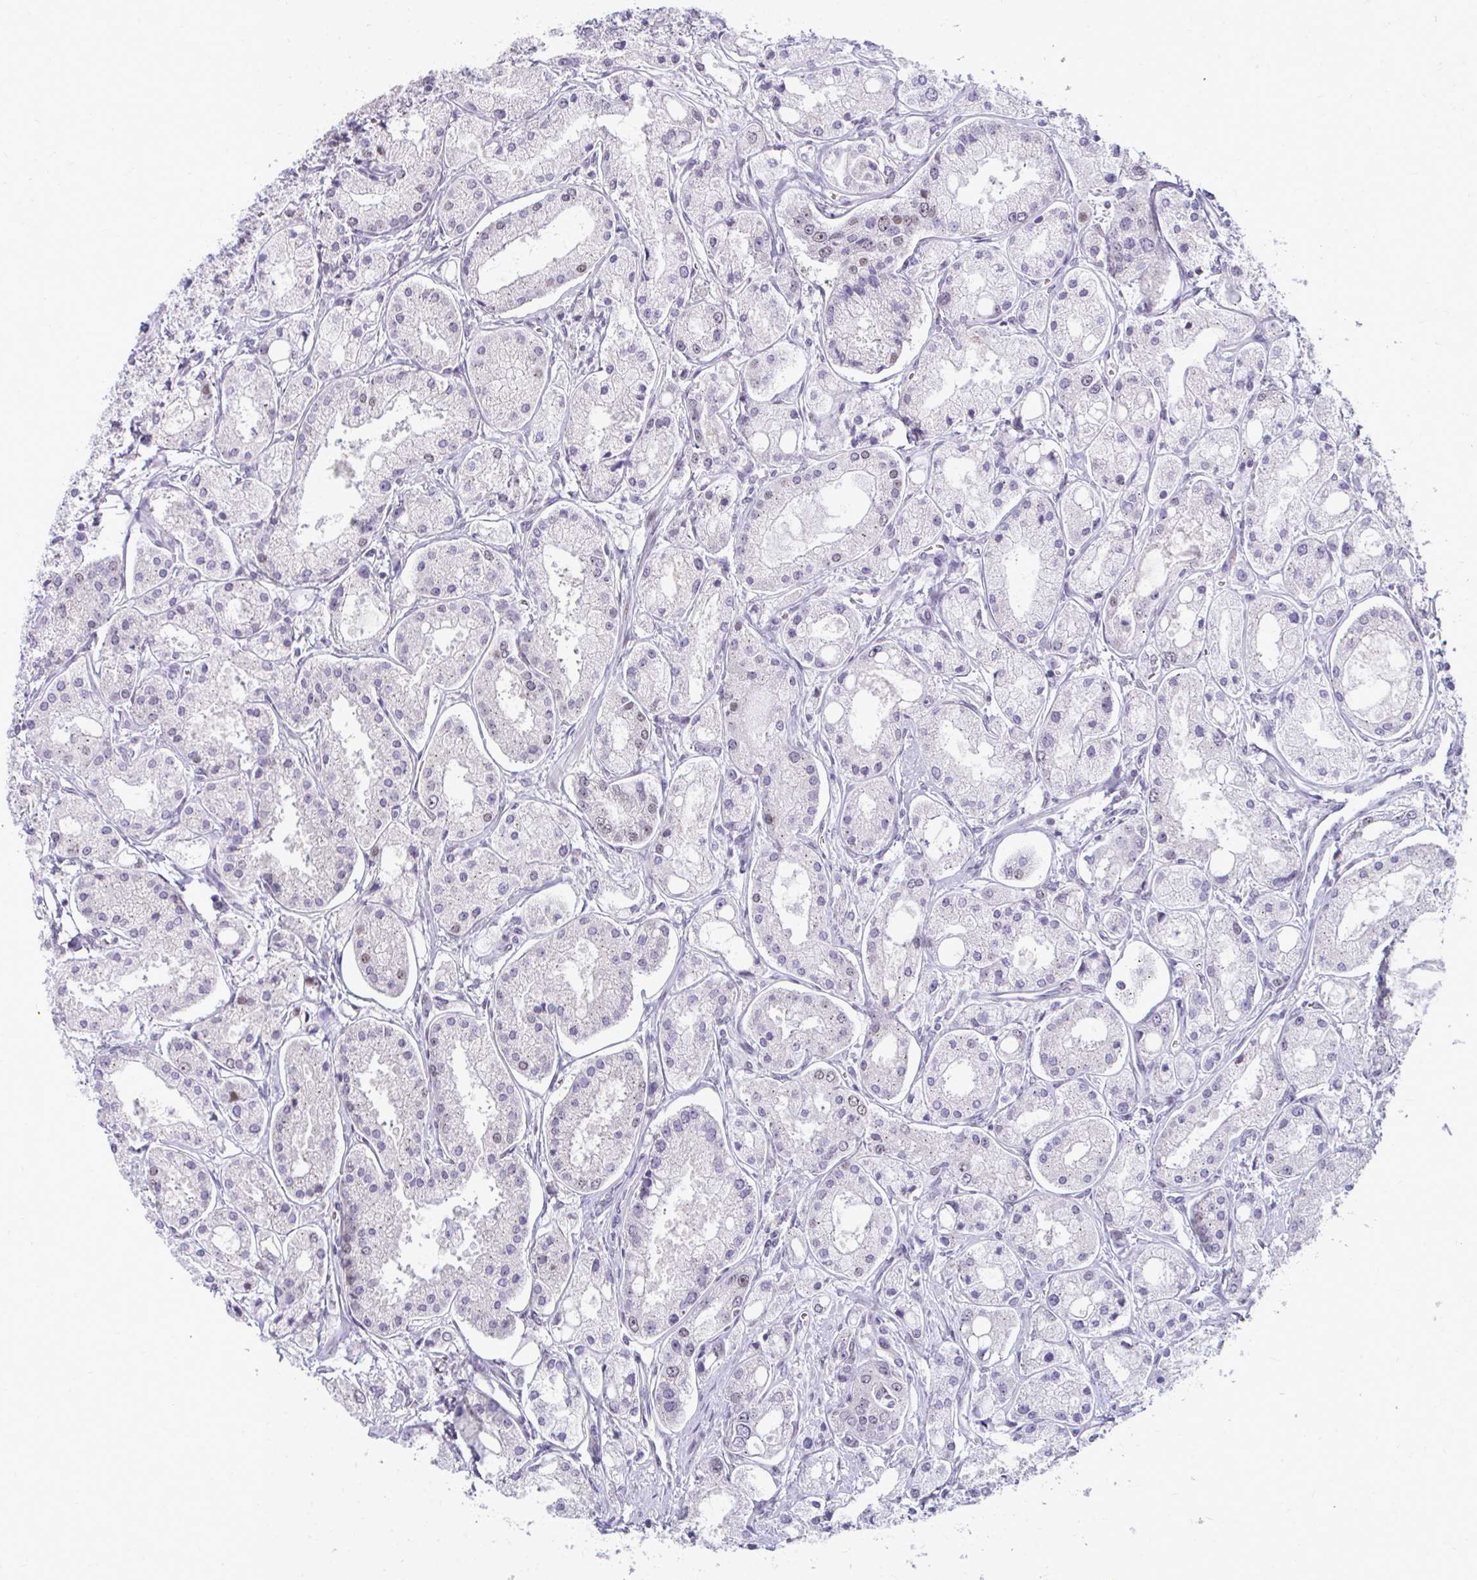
{"staining": {"intensity": "negative", "quantity": "none", "location": "none"}, "tissue": "prostate cancer", "cell_type": "Tumor cells", "image_type": "cancer", "snomed": [{"axis": "morphology", "description": "Adenocarcinoma, High grade"}, {"axis": "topography", "description": "Prostate"}], "caption": "Prostate cancer (adenocarcinoma (high-grade)) stained for a protein using IHC exhibits no positivity tumor cells.", "gene": "MAF1", "patient": {"sex": "male", "age": 66}}